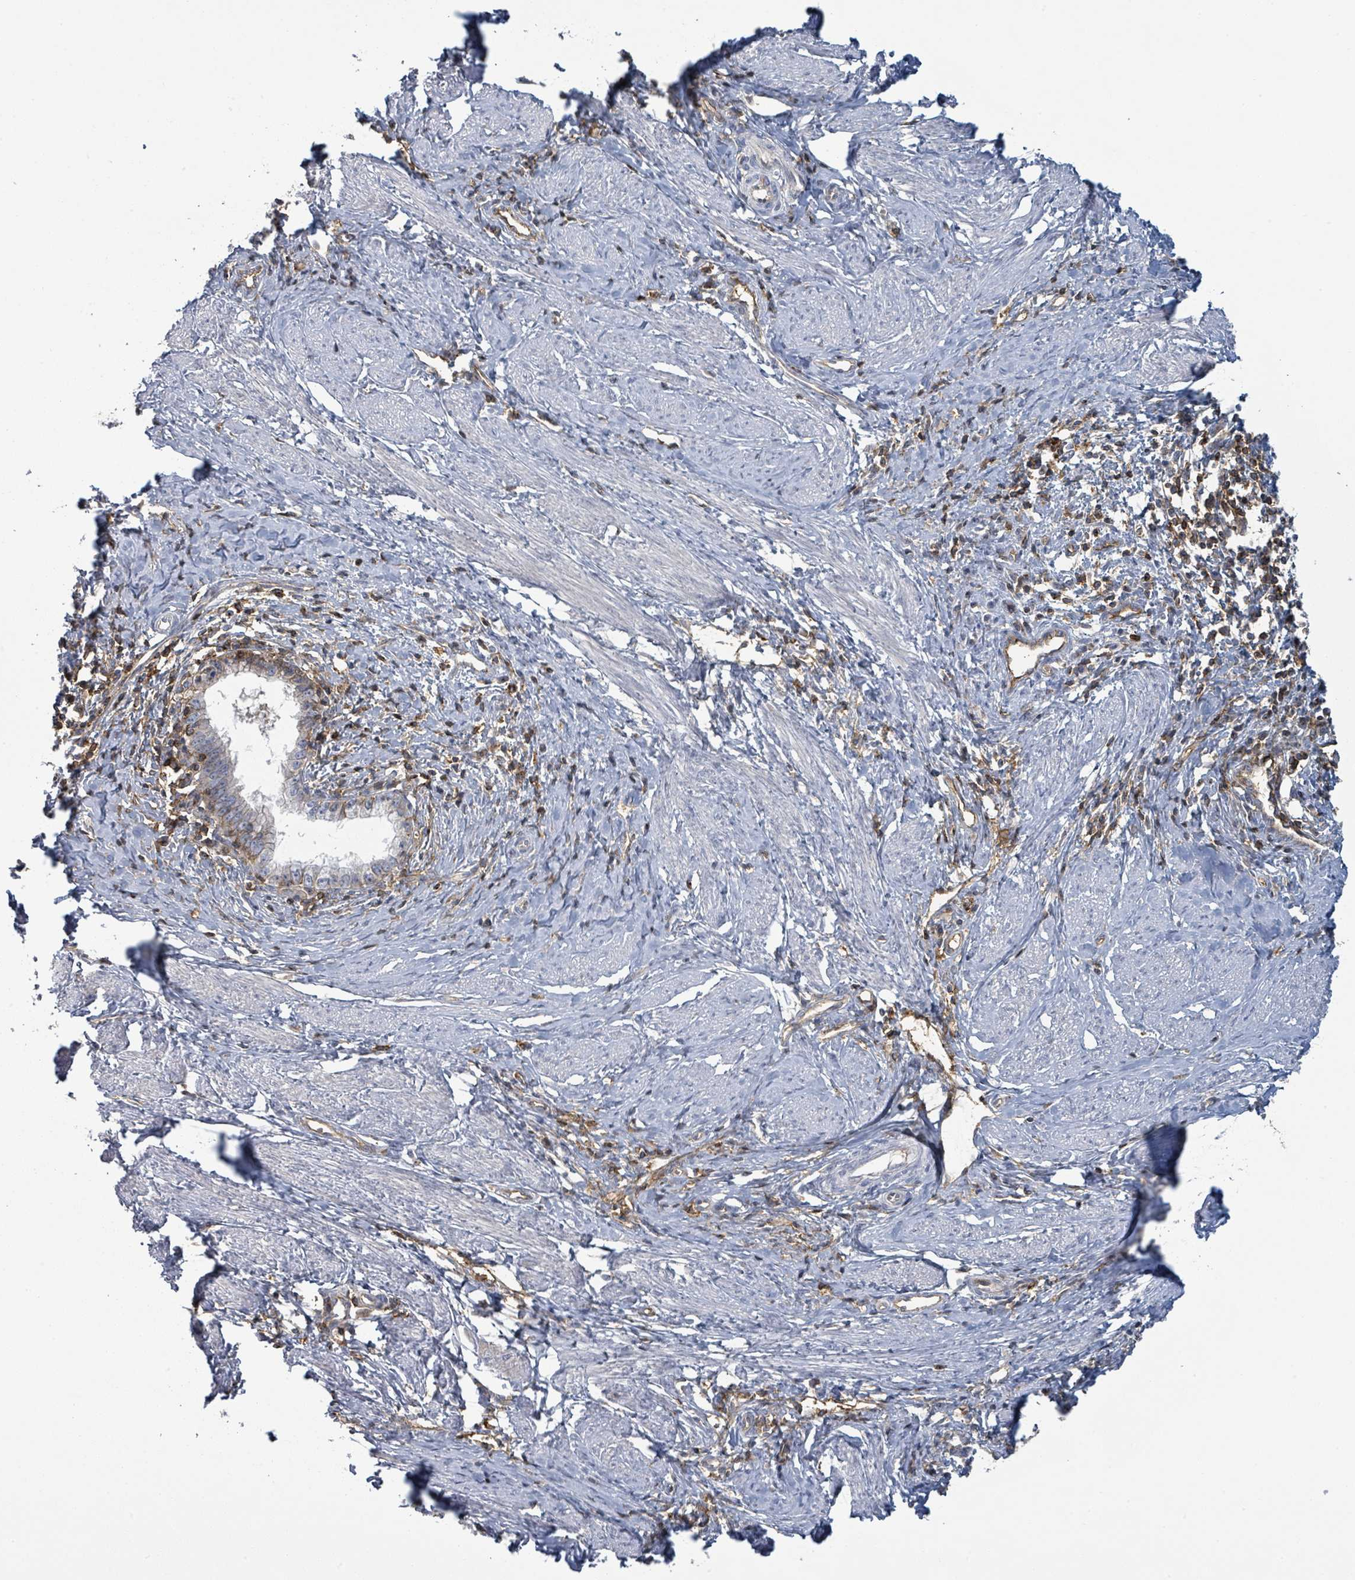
{"staining": {"intensity": "negative", "quantity": "none", "location": "none"}, "tissue": "cervical cancer", "cell_type": "Tumor cells", "image_type": "cancer", "snomed": [{"axis": "morphology", "description": "Adenocarcinoma, NOS"}, {"axis": "topography", "description": "Cervix"}], "caption": "Tumor cells are negative for protein expression in human cervical adenocarcinoma.", "gene": "TNFRSF14", "patient": {"sex": "female", "age": 36}}